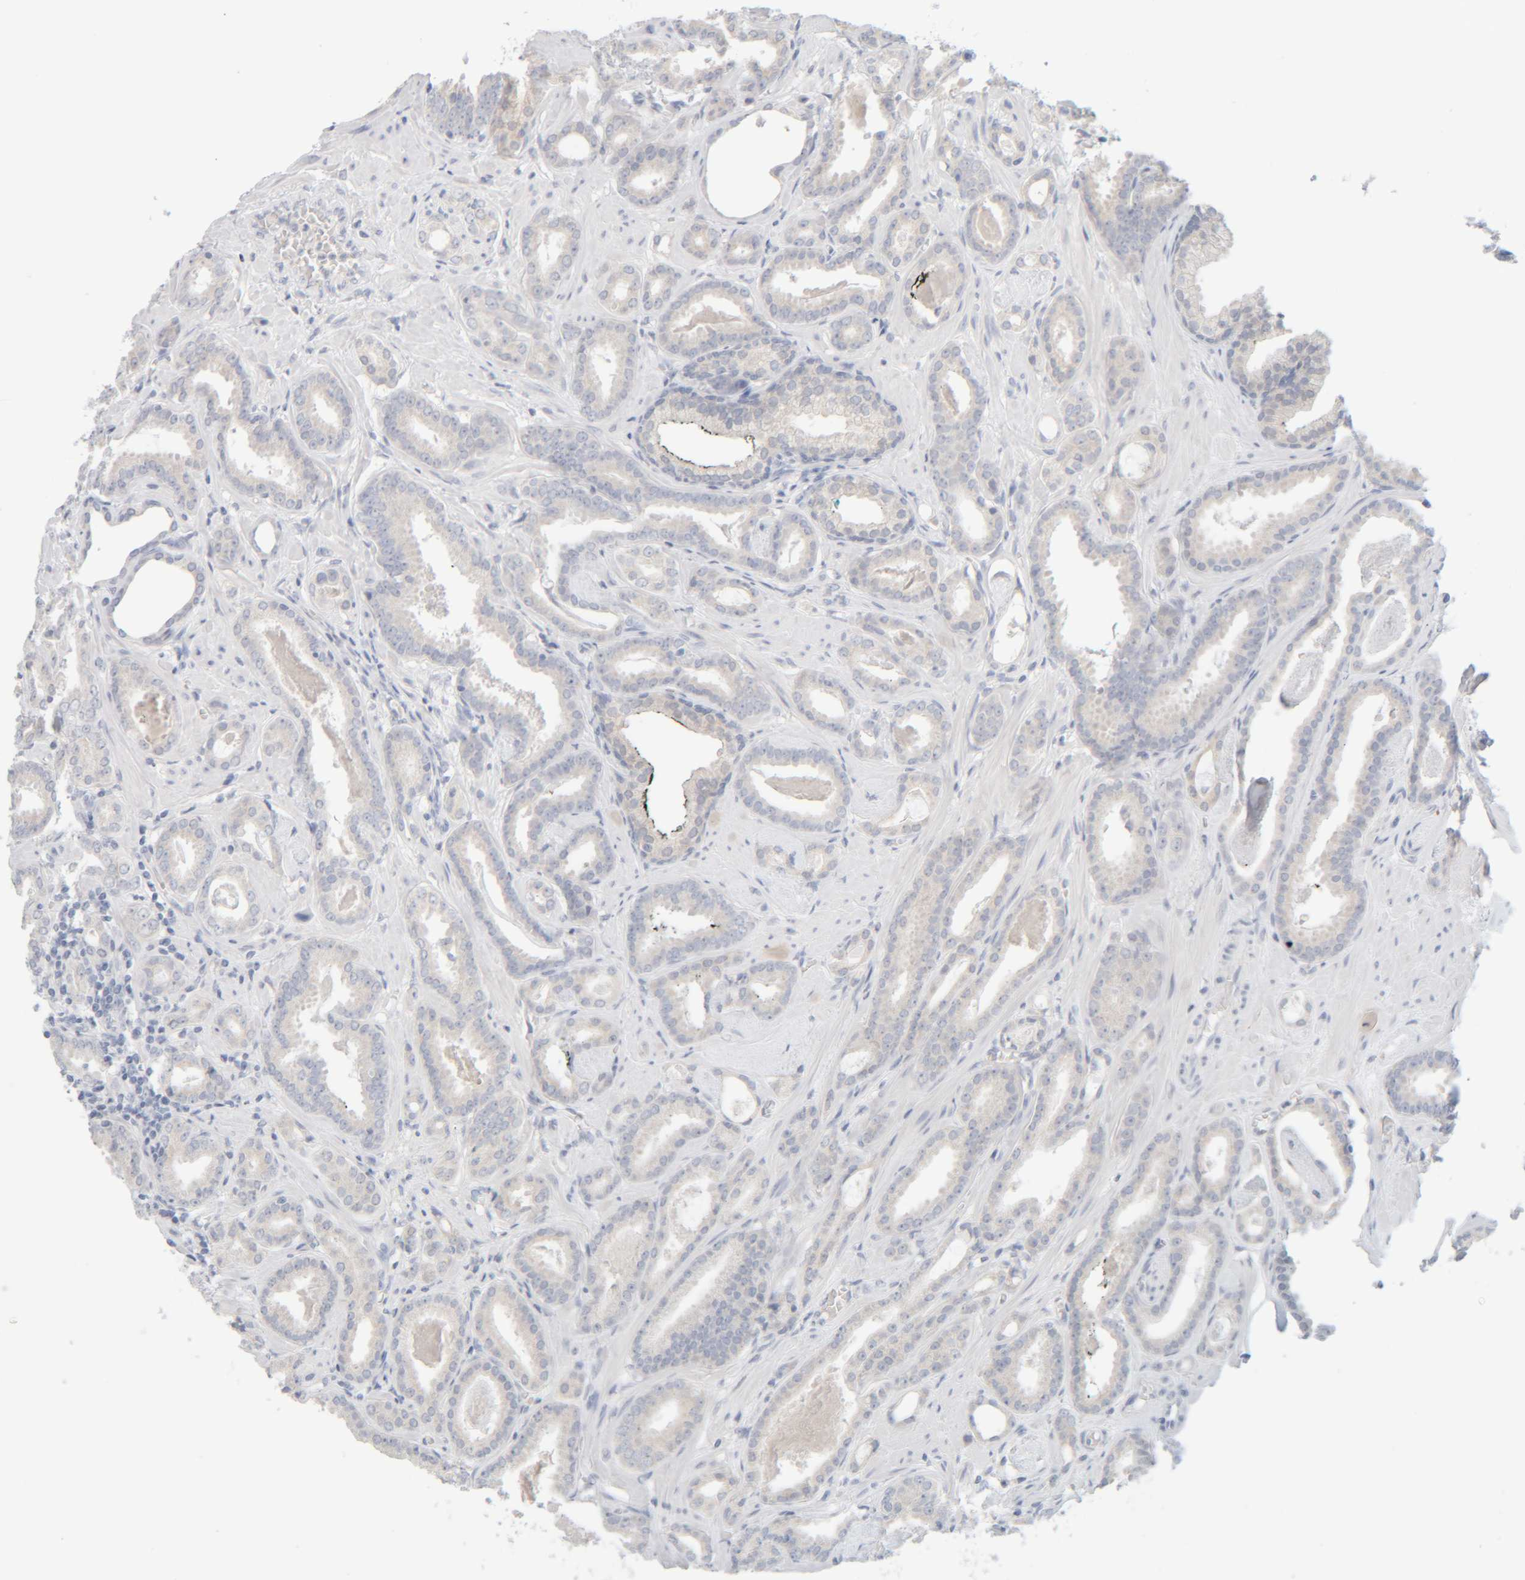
{"staining": {"intensity": "weak", "quantity": "<25%", "location": "cytoplasmic/membranous"}, "tissue": "prostate cancer", "cell_type": "Tumor cells", "image_type": "cancer", "snomed": [{"axis": "morphology", "description": "Adenocarcinoma, Low grade"}, {"axis": "topography", "description": "Prostate"}], "caption": "DAB immunohistochemical staining of prostate cancer displays no significant positivity in tumor cells.", "gene": "RIDA", "patient": {"sex": "male", "age": 53}}